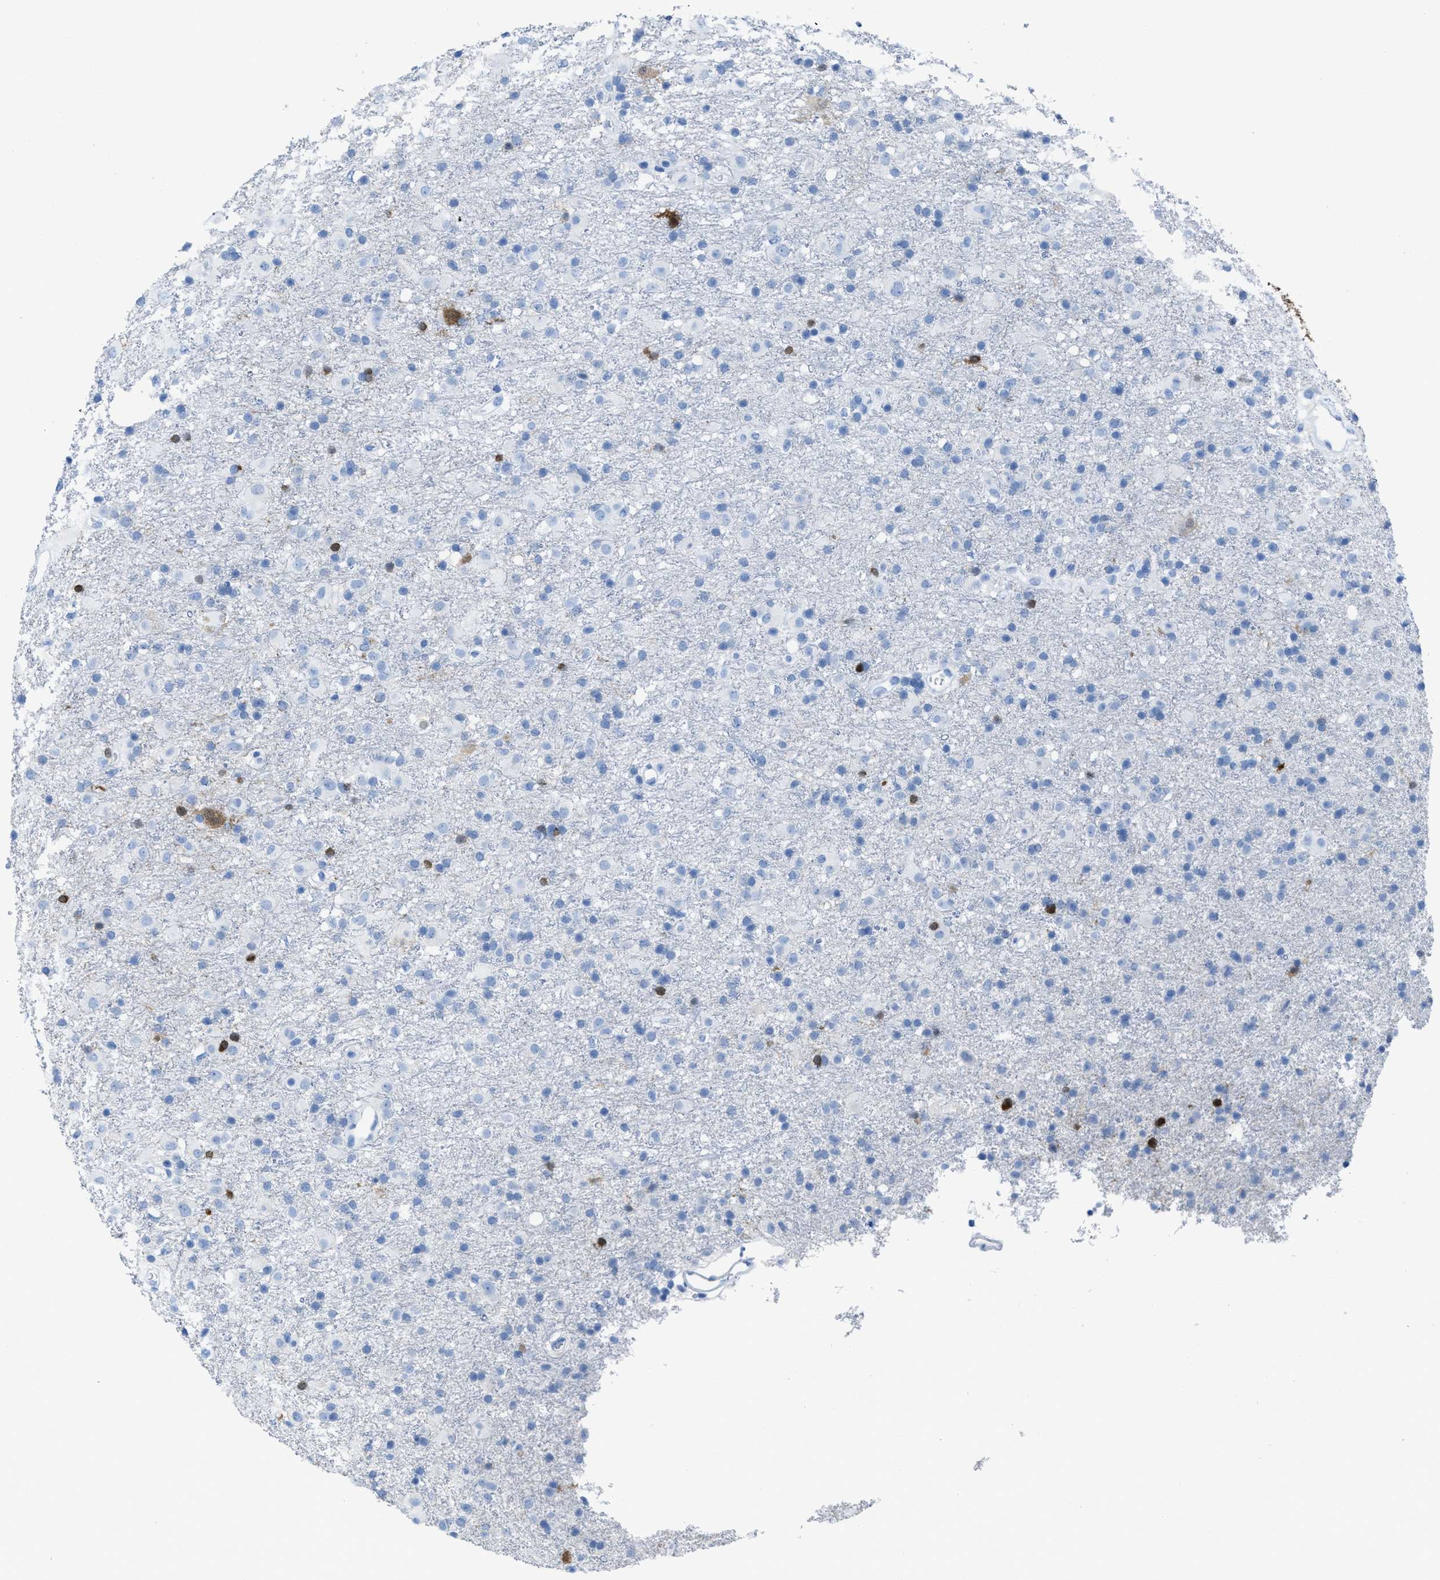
{"staining": {"intensity": "moderate", "quantity": "<25%", "location": "cytoplasmic/membranous,nuclear"}, "tissue": "glioma", "cell_type": "Tumor cells", "image_type": "cancer", "snomed": [{"axis": "morphology", "description": "Glioma, malignant, Low grade"}, {"axis": "topography", "description": "Brain"}], "caption": "Immunohistochemistry image of glioma stained for a protein (brown), which shows low levels of moderate cytoplasmic/membranous and nuclear expression in about <25% of tumor cells.", "gene": "CDKN2A", "patient": {"sex": "male", "age": 65}}